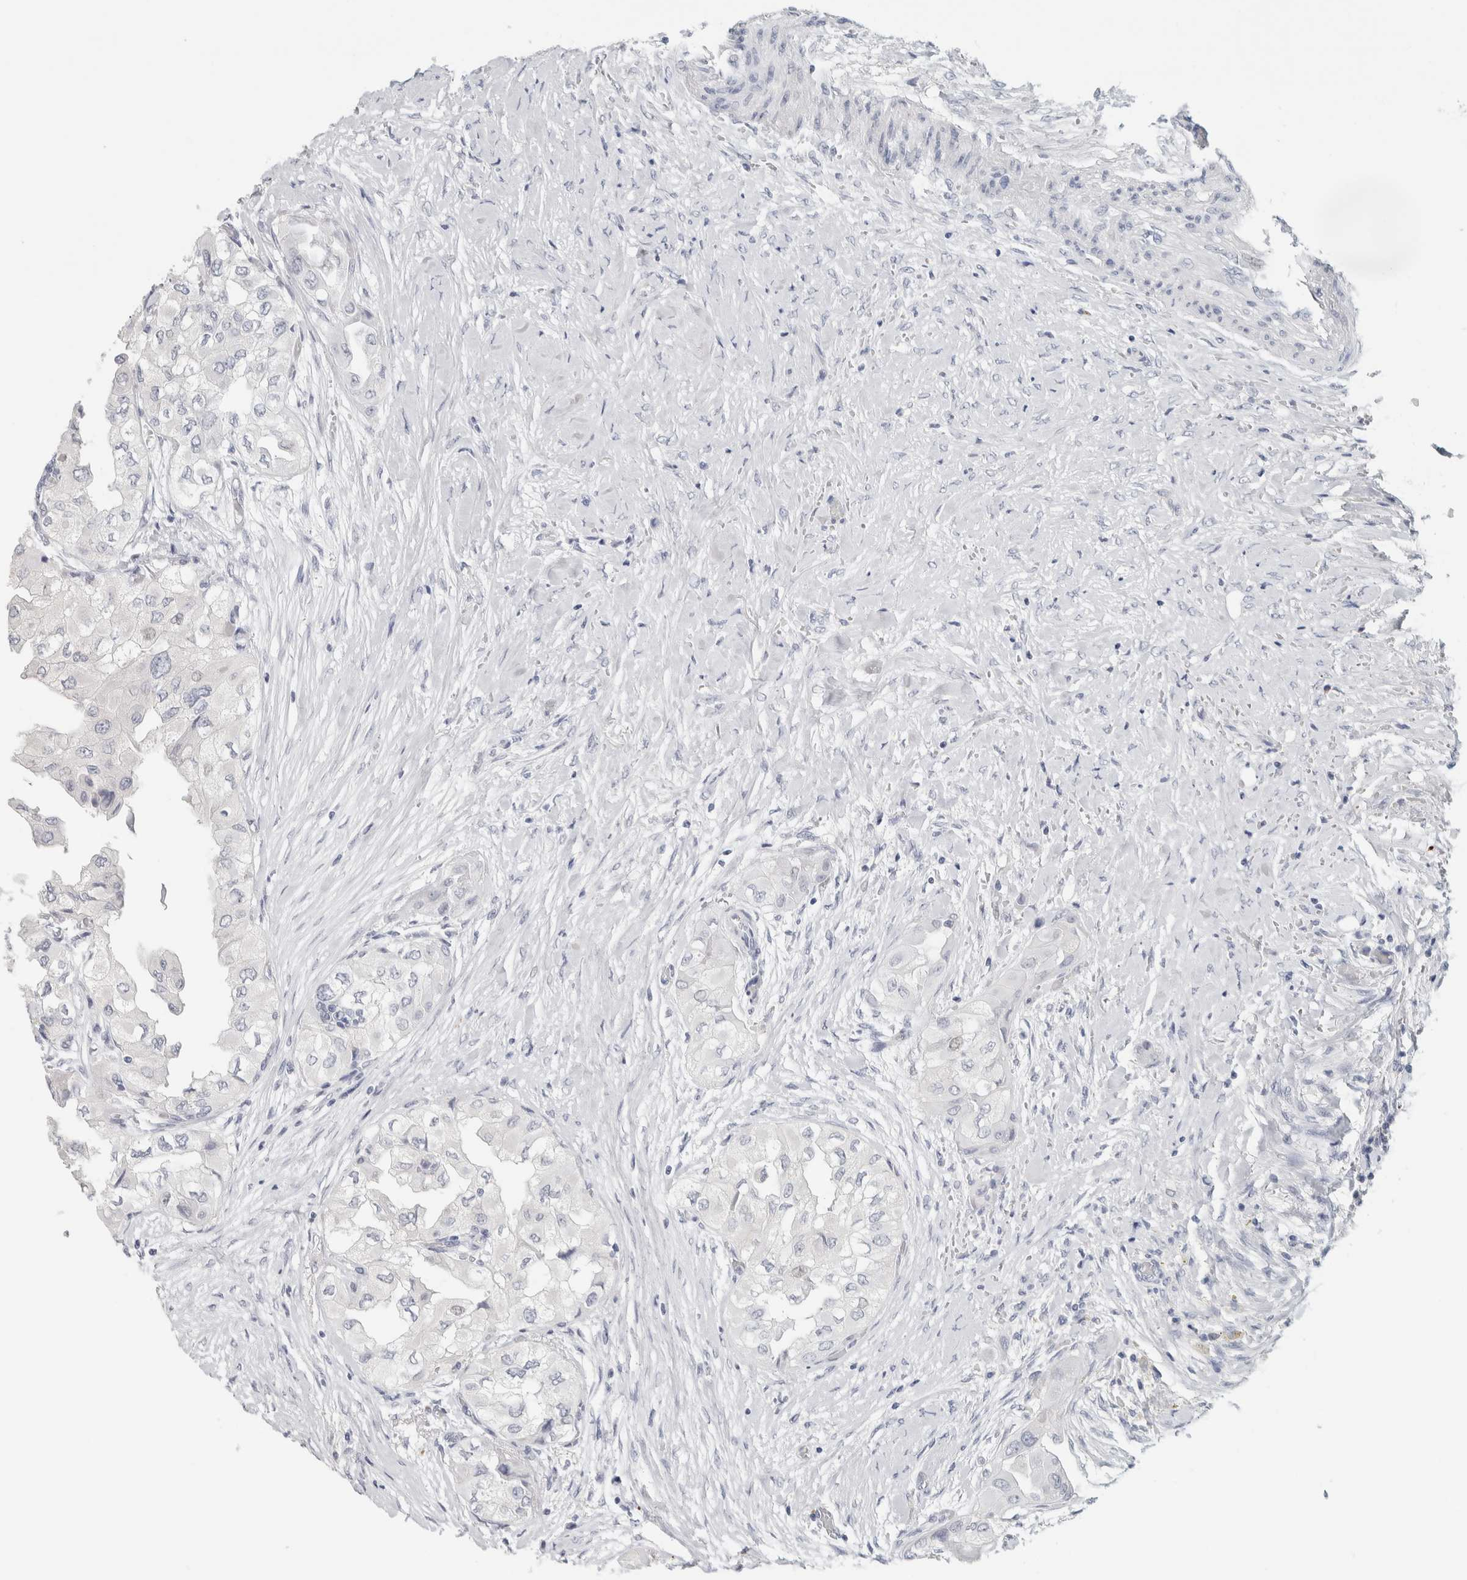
{"staining": {"intensity": "negative", "quantity": "none", "location": "none"}, "tissue": "thyroid cancer", "cell_type": "Tumor cells", "image_type": "cancer", "snomed": [{"axis": "morphology", "description": "Papillary adenocarcinoma, NOS"}, {"axis": "topography", "description": "Thyroid gland"}], "caption": "DAB (3,3'-diaminobenzidine) immunohistochemical staining of thyroid papillary adenocarcinoma exhibits no significant expression in tumor cells.", "gene": "IL6", "patient": {"sex": "female", "age": 59}}